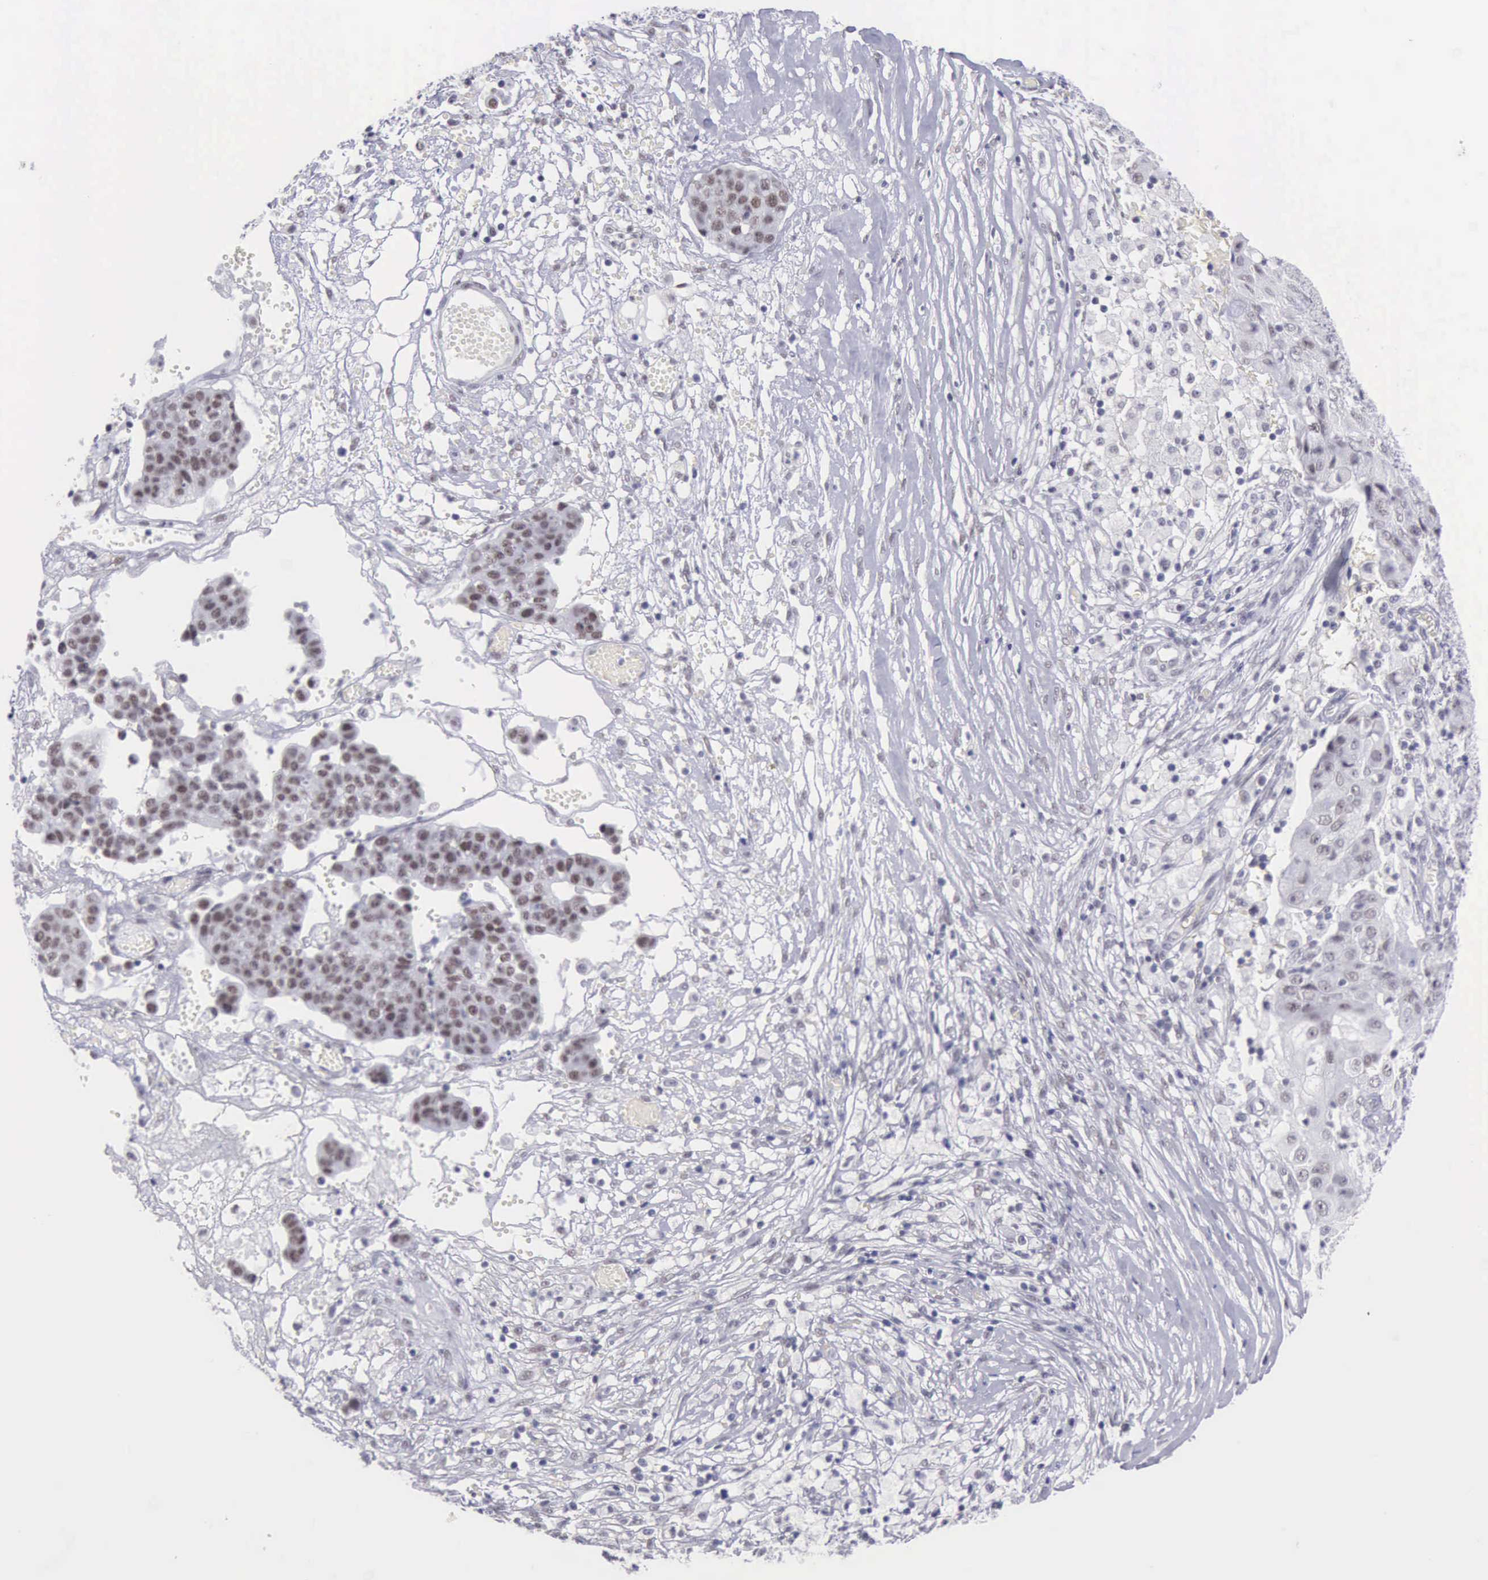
{"staining": {"intensity": "weak", "quantity": "25%-75%", "location": "nuclear"}, "tissue": "ovarian cancer", "cell_type": "Tumor cells", "image_type": "cancer", "snomed": [{"axis": "morphology", "description": "Carcinoma, endometroid"}, {"axis": "topography", "description": "Ovary"}], "caption": "Immunohistochemistry image of human endometroid carcinoma (ovarian) stained for a protein (brown), which exhibits low levels of weak nuclear expression in about 25%-75% of tumor cells.", "gene": "EP300", "patient": {"sex": "female", "age": 42}}